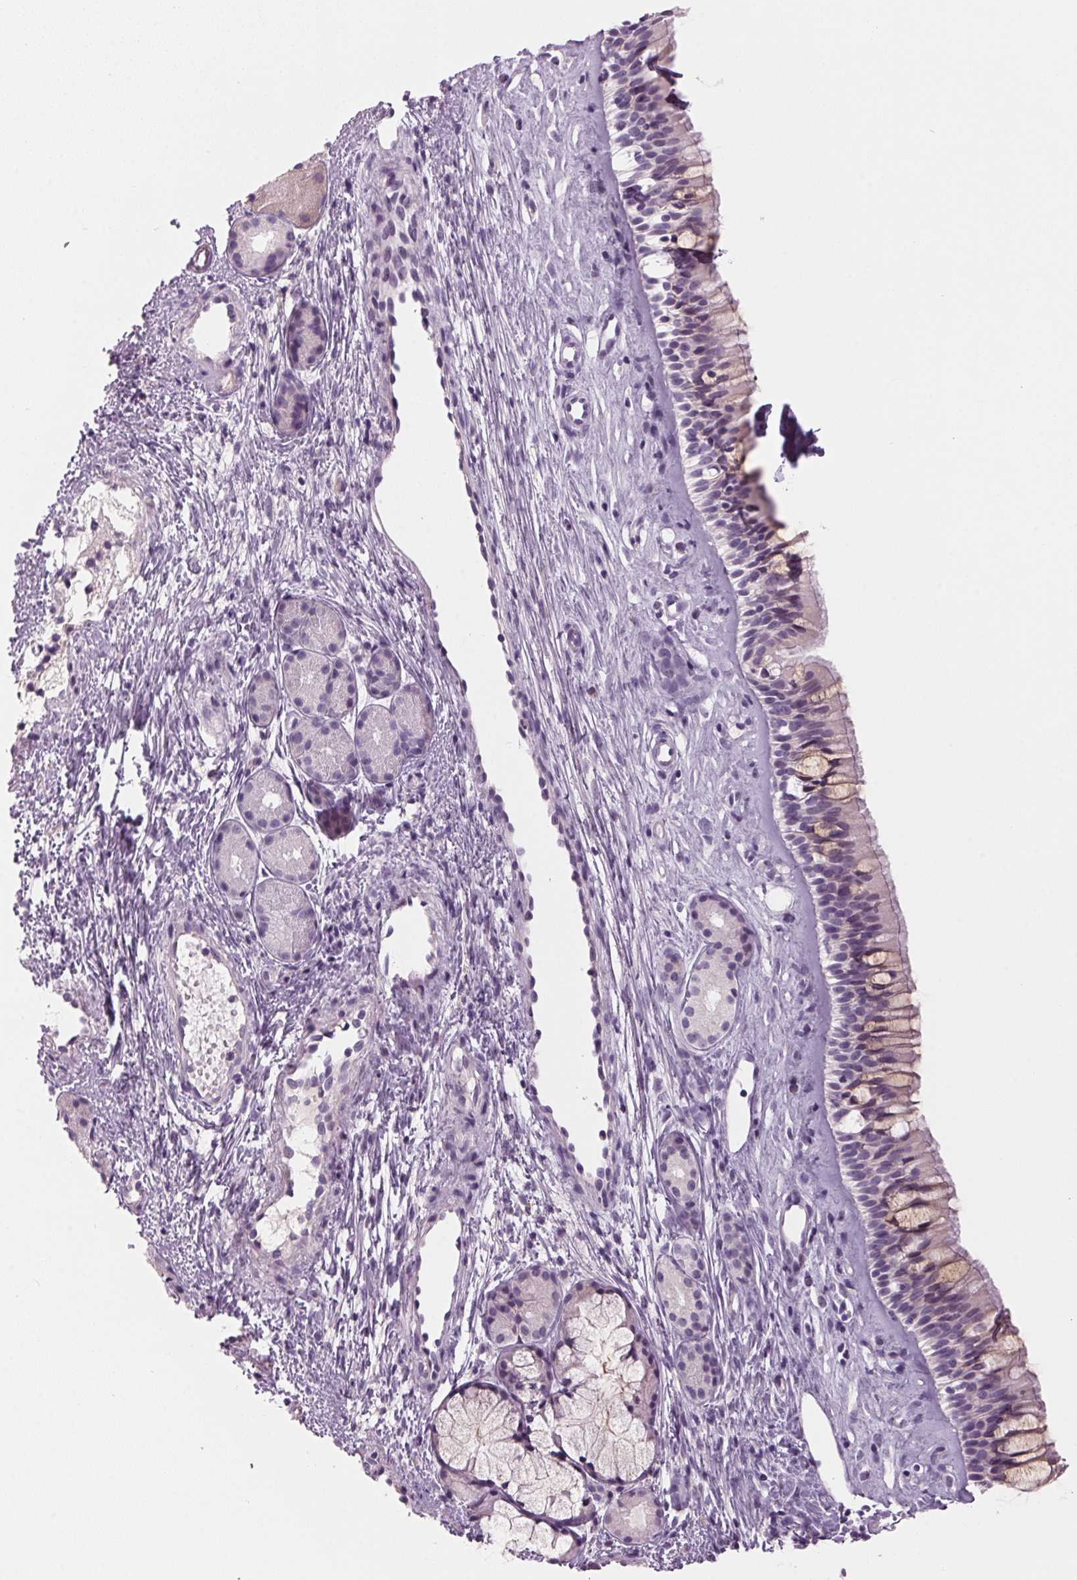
{"staining": {"intensity": "weak", "quantity": "<25%", "location": "cytoplasmic/membranous"}, "tissue": "nasopharynx", "cell_type": "Respiratory epithelial cells", "image_type": "normal", "snomed": [{"axis": "morphology", "description": "Normal tissue, NOS"}, {"axis": "topography", "description": "Nasopharynx"}], "caption": "Immunohistochemistry image of normal human nasopharynx stained for a protein (brown), which displays no expression in respiratory epithelial cells. (Immunohistochemistry, brightfield microscopy, high magnification).", "gene": "ADAM20", "patient": {"sex": "female", "age": 52}}